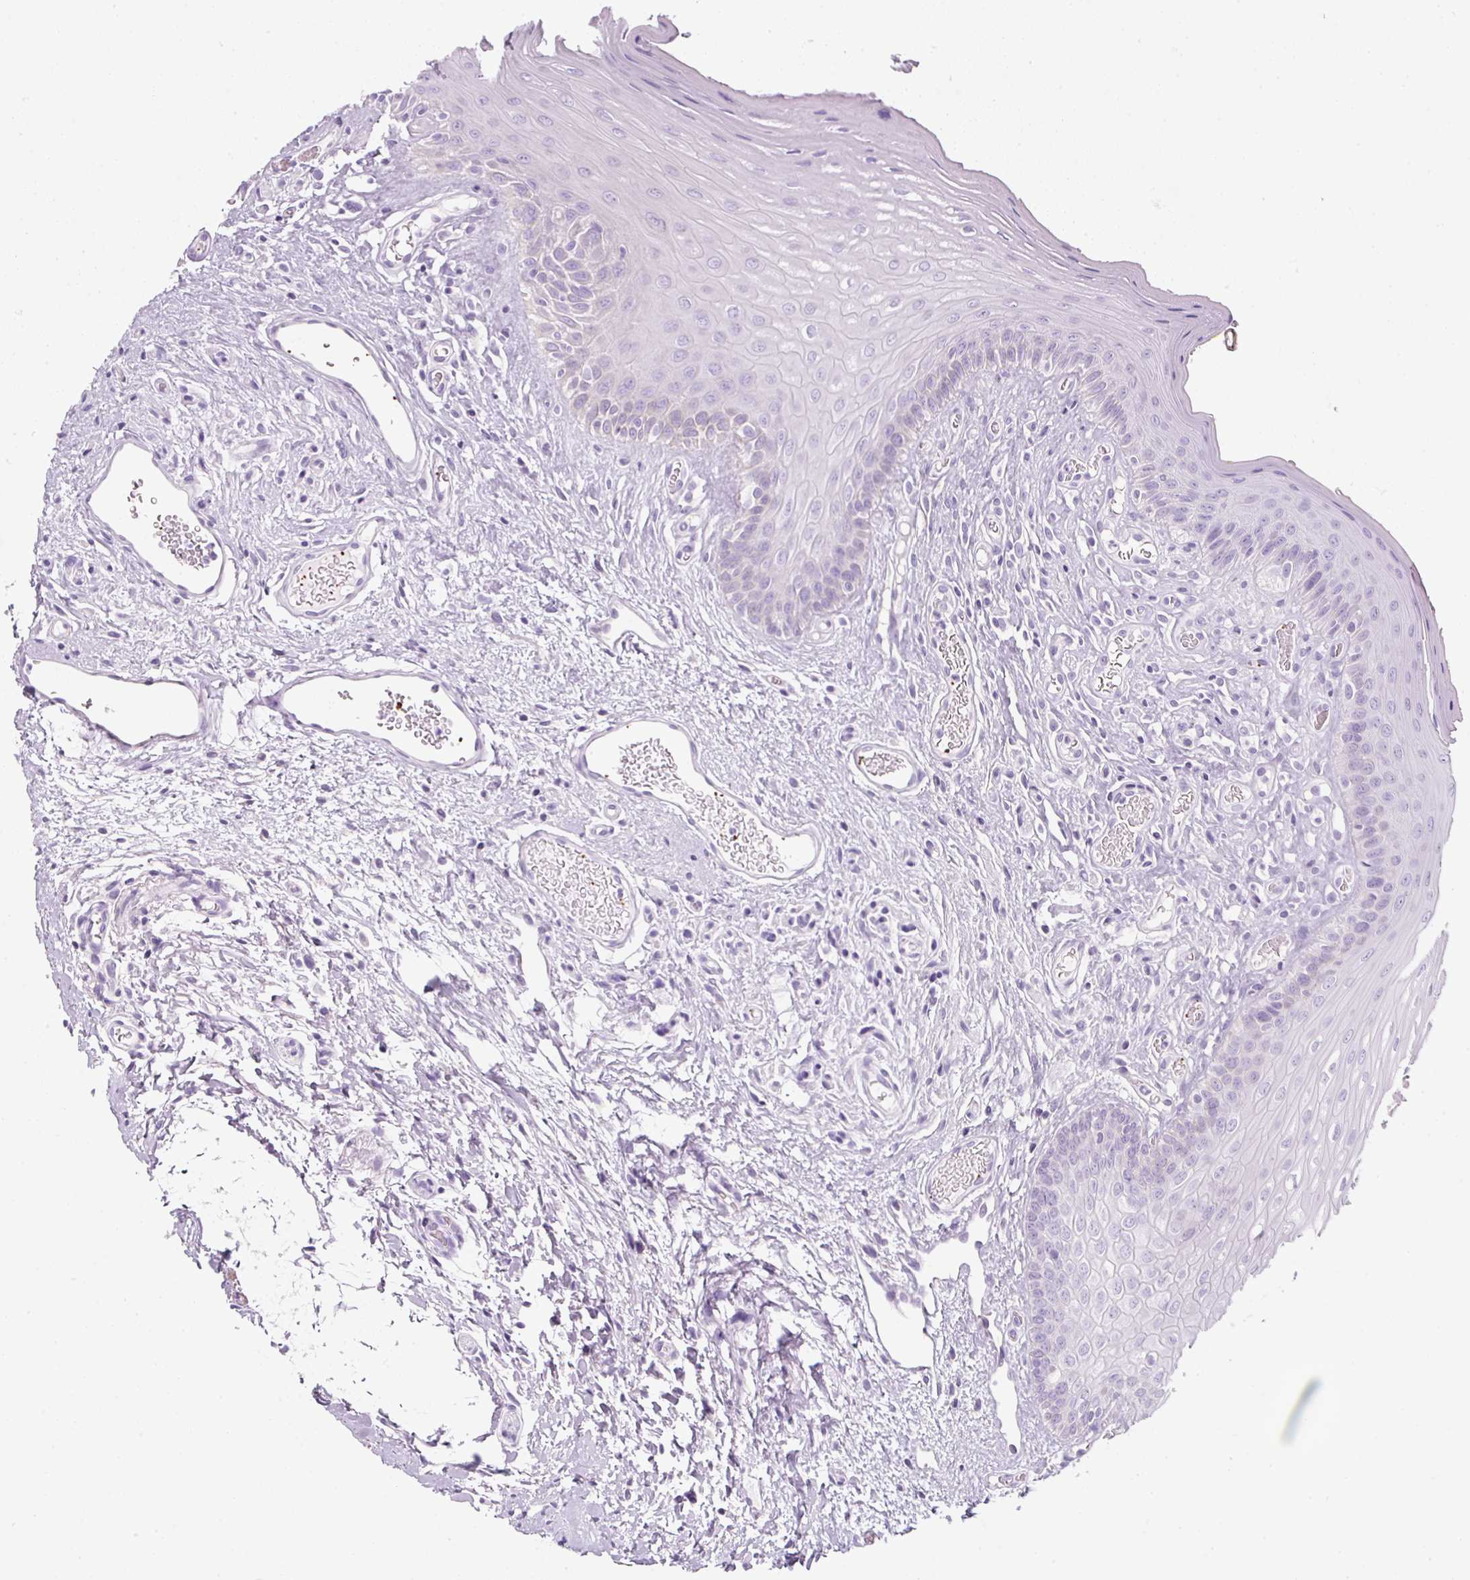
{"staining": {"intensity": "negative", "quantity": "none", "location": "none"}, "tissue": "oral mucosa", "cell_type": "Squamous epithelial cells", "image_type": "normal", "snomed": [{"axis": "morphology", "description": "Normal tissue, NOS"}, {"axis": "topography", "description": "Oral tissue"}, {"axis": "topography", "description": "Tounge, NOS"}], "caption": "Immunohistochemistry (IHC) histopathology image of unremarkable human oral mucosa stained for a protein (brown), which shows no positivity in squamous epithelial cells. Nuclei are stained in blue.", "gene": "ENSG00000288796", "patient": {"sex": "female", "age": 60}}